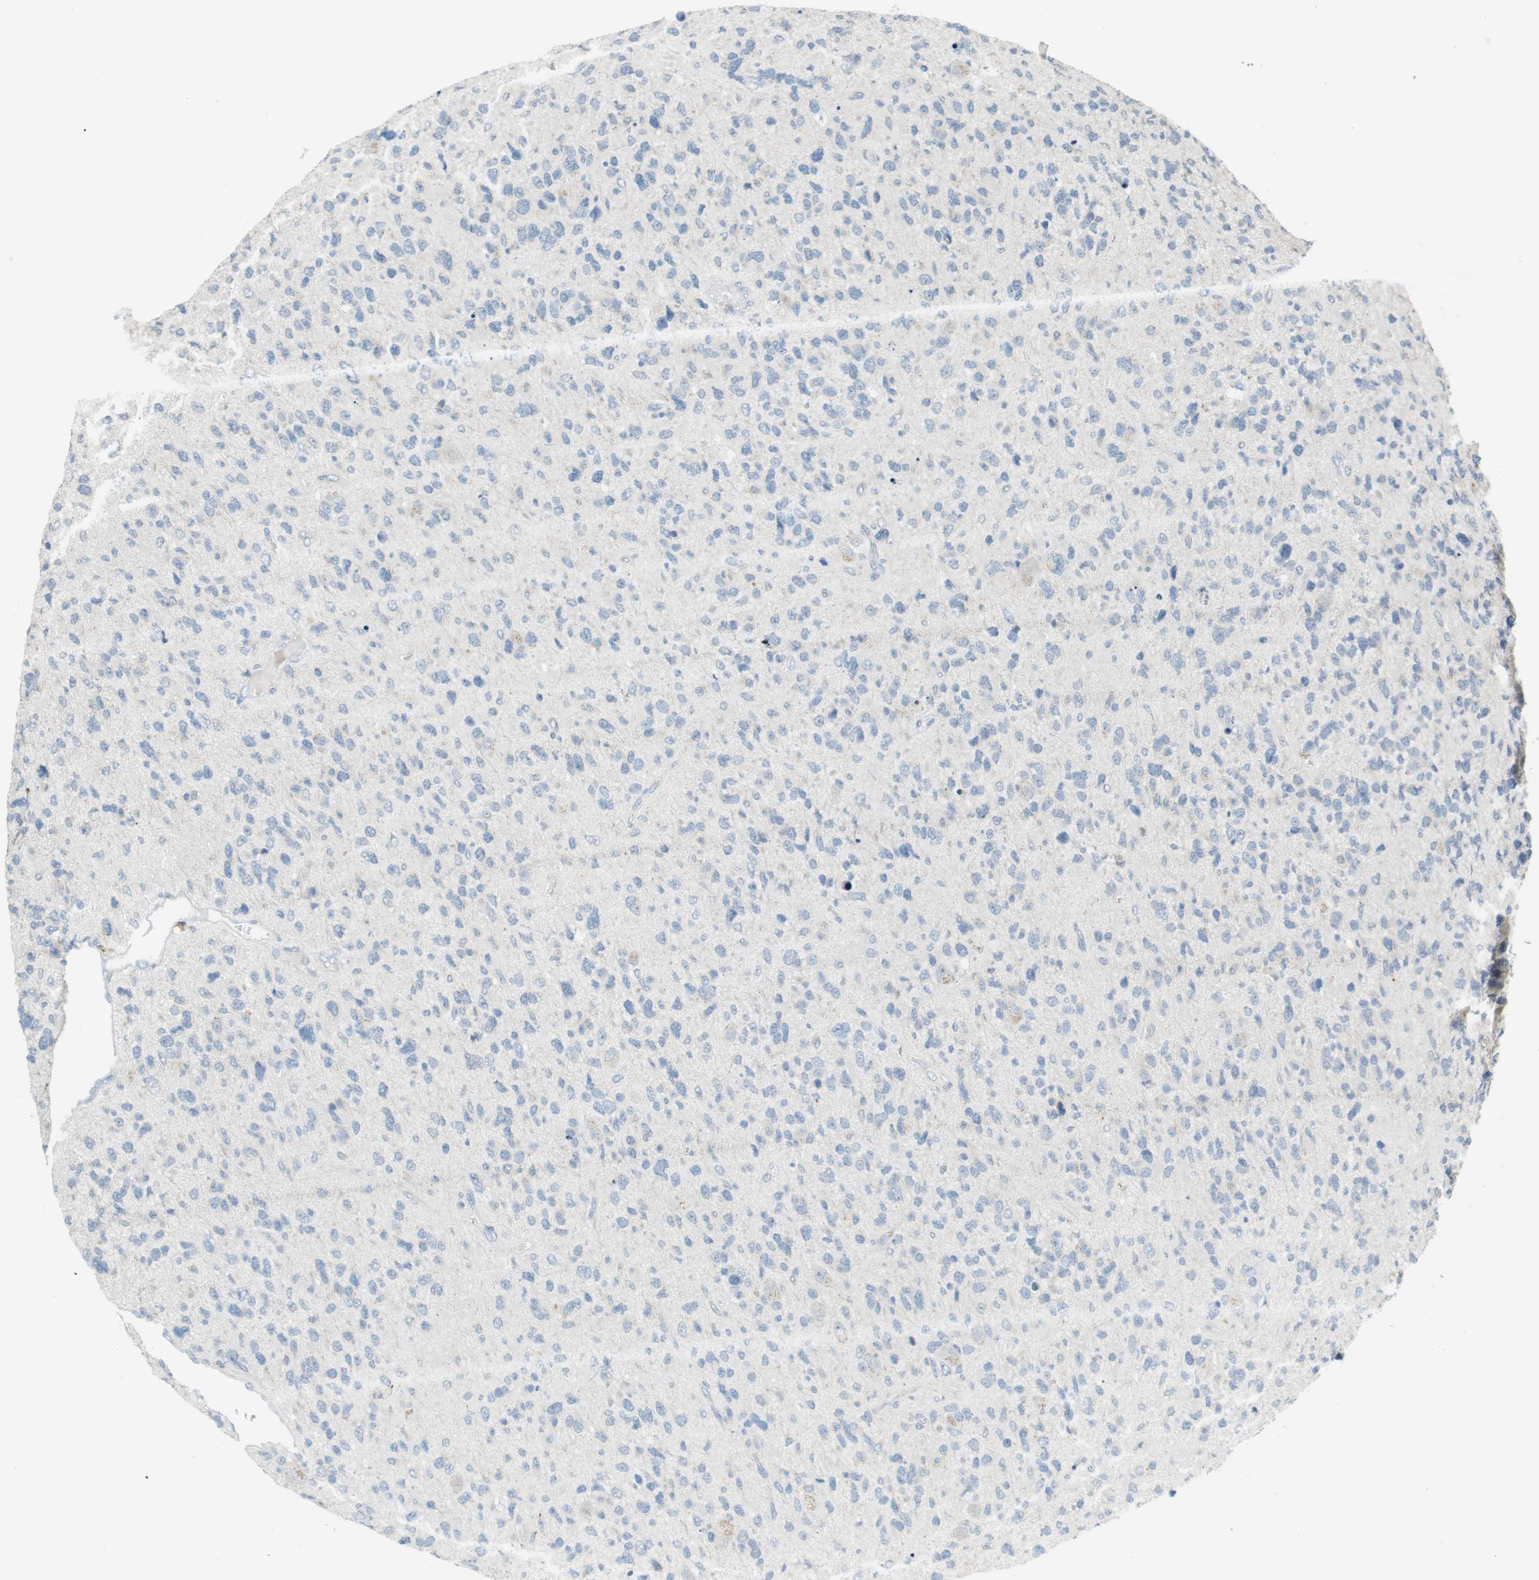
{"staining": {"intensity": "negative", "quantity": "none", "location": "none"}, "tissue": "glioma", "cell_type": "Tumor cells", "image_type": "cancer", "snomed": [{"axis": "morphology", "description": "Glioma, malignant, High grade"}, {"axis": "topography", "description": "Brain"}], "caption": "An image of human glioma is negative for staining in tumor cells.", "gene": "MUC5B", "patient": {"sex": "female", "age": 58}}